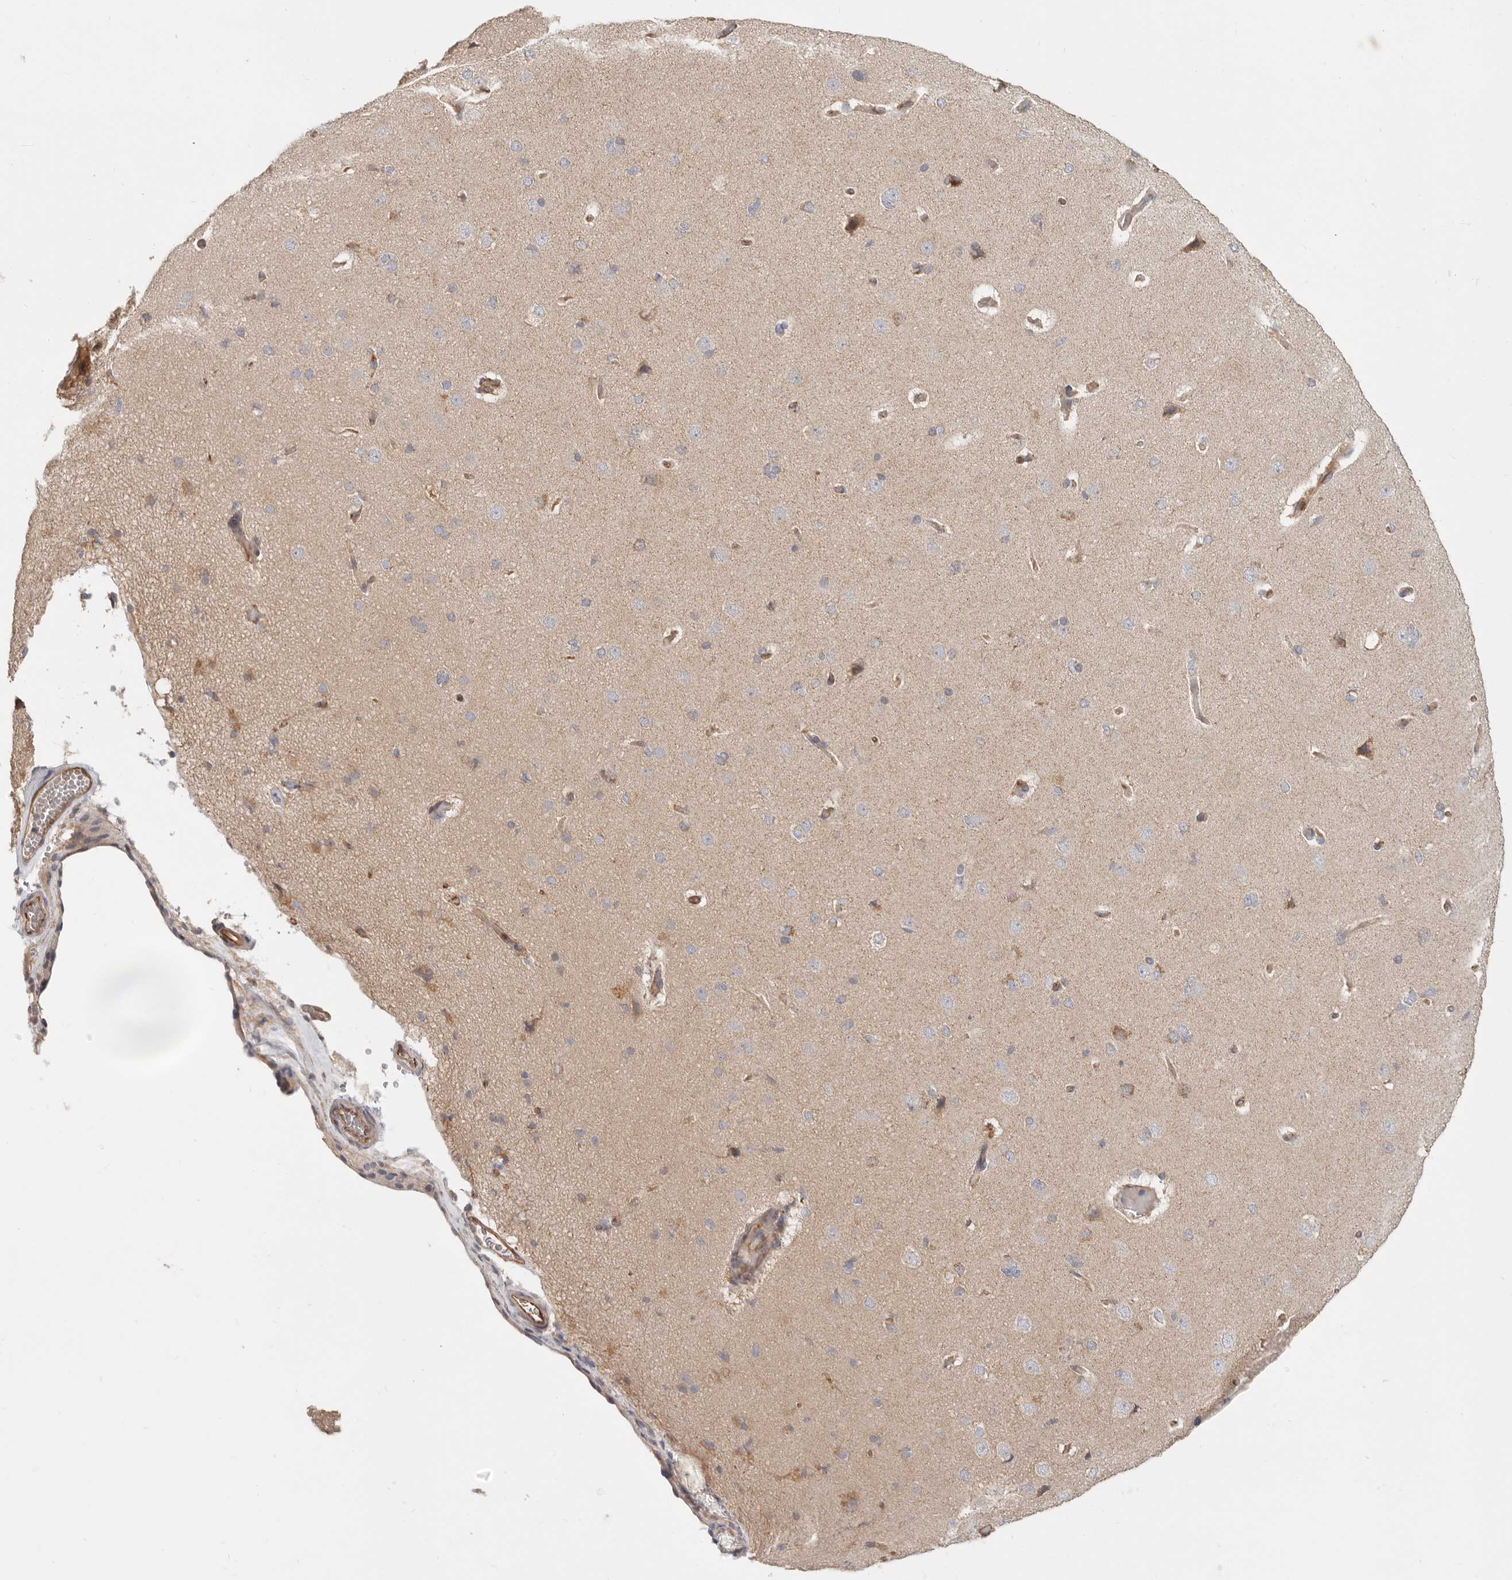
{"staining": {"intensity": "moderate", "quantity": ">75%", "location": "cytoplasmic/membranous"}, "tissue": "cerebral cortex", "cell_type": "Endothelial cells", "image_type": "normal", "snomed": [{"axis": "morphology", "description": "Normal tissue, NOS"}, {"axis": "topography", "description": "Cerebral cortex"}], "caption": "Endothelial cells exhibit moderate cytoplasmic/membranous expression in about >75% of cells in unremarkable cerebral cortex.", "gene": "SPRING1", "patient": {"sex": "male", "age": 62}}